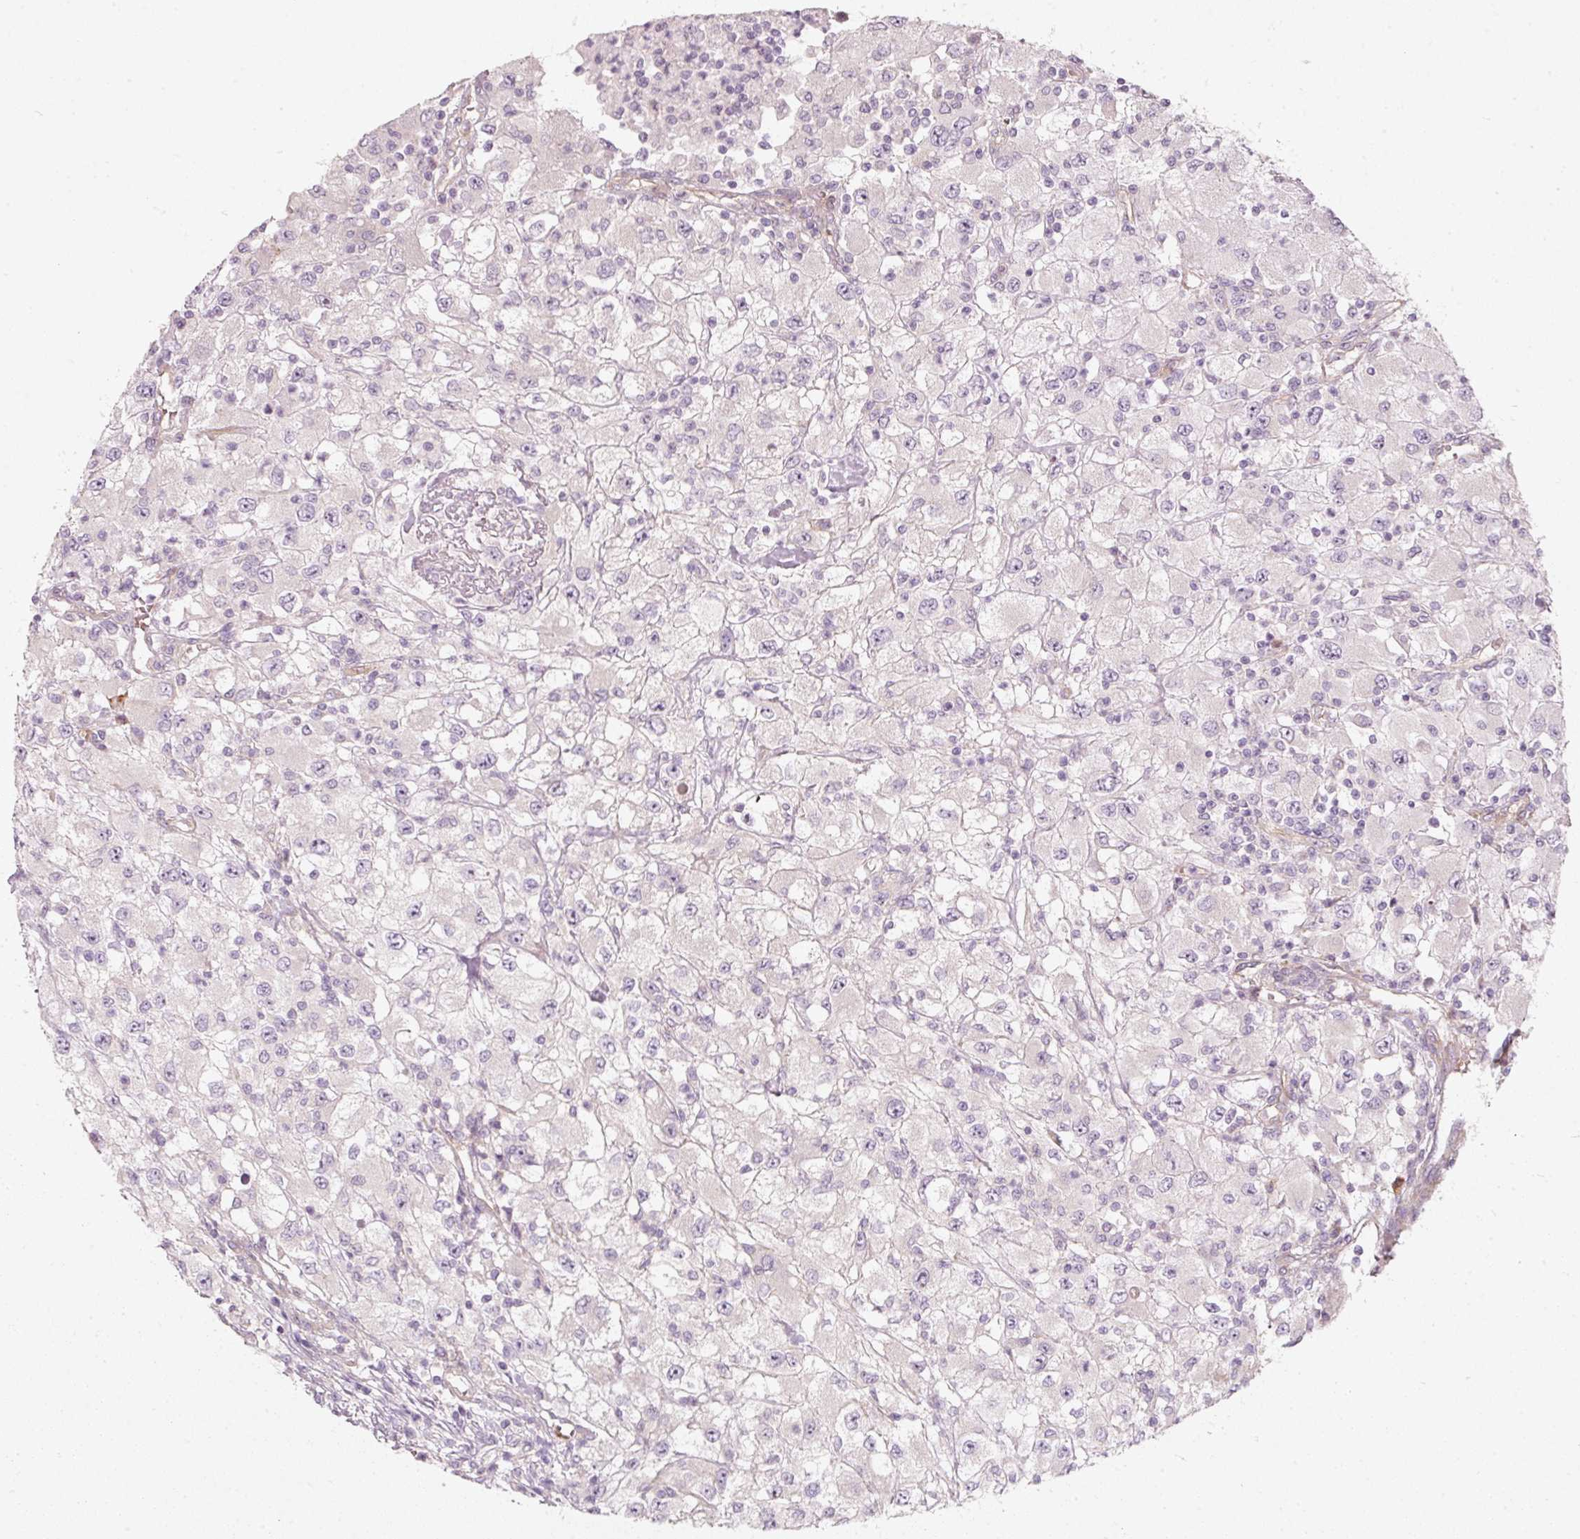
{"staining": {"intensity": "negative", "quantity": "none", "location": "none"}, "tissue": "renal cancer", "cell_type": "Tumor cells", "image_type": "cancer", "snomed": [{"axis": "morphology", "description": "Adenocarcinoma, NOS"}, {"axis": "topography", "description": "Kidney"}], "caption": "This is an immunohistochemistry (IHC) photomicrograph of renal cancer. There is no expression in tumor cells.", "gene": "KCNQ1", "patient": {"sex": "female", "age": 67}}